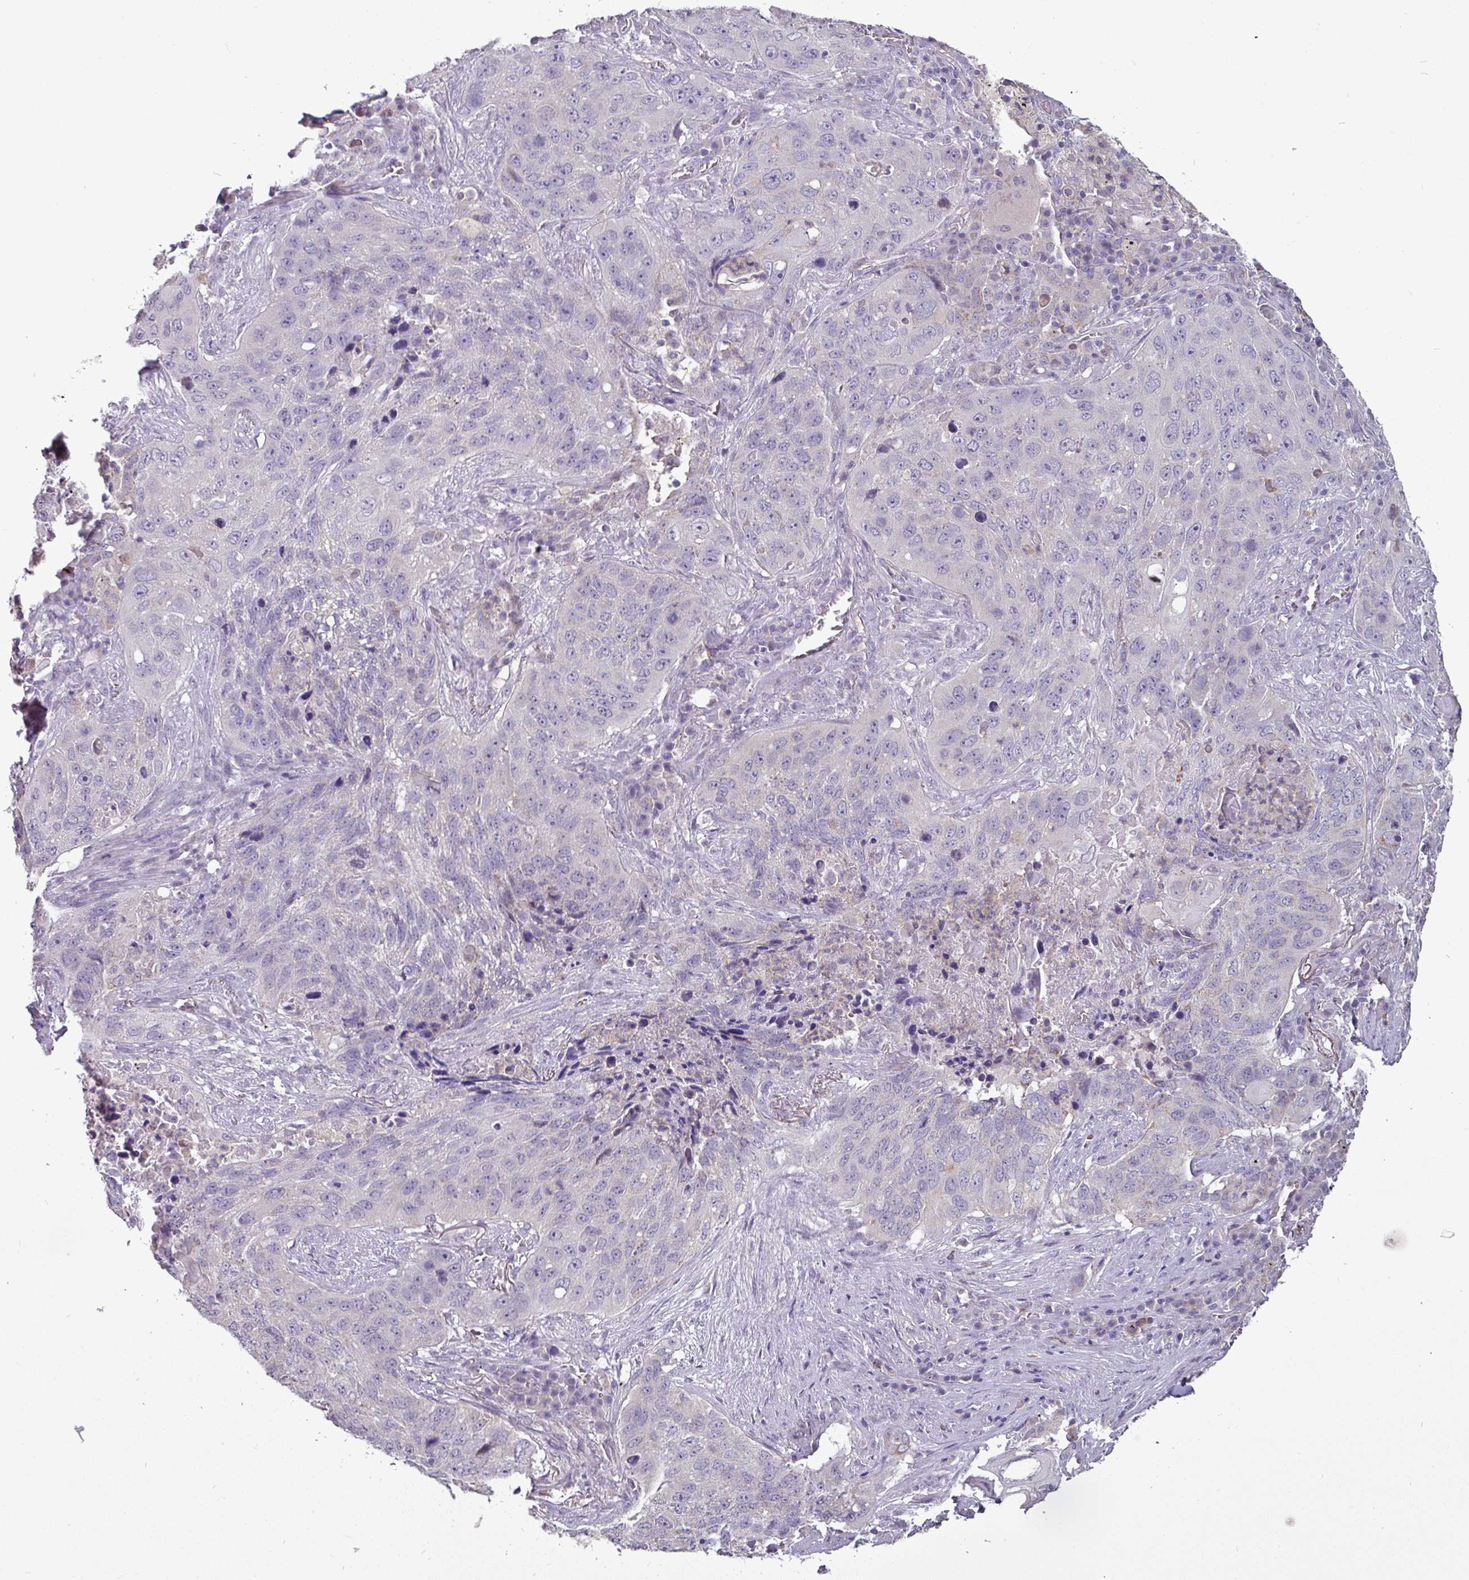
{"staining": {"intensity": "negative", "quantity": "none", "location": "none"}, "tissue": "lung cancer", "cell_type": "Tumor cells", "image_type": "cancer", "snomed": [{"axis": "morphology", "description": "Squamous cell carcinoma, NOS"}, {"axis": "topography", "description": "Lung"}], "caption": "Immunohistochemistry (IHC) of lung squamous cell carcinoma exhibits no staining in tumor cells.", "gene": "TRAPPC1", "patient": {"sex": "female", "age": 63}}